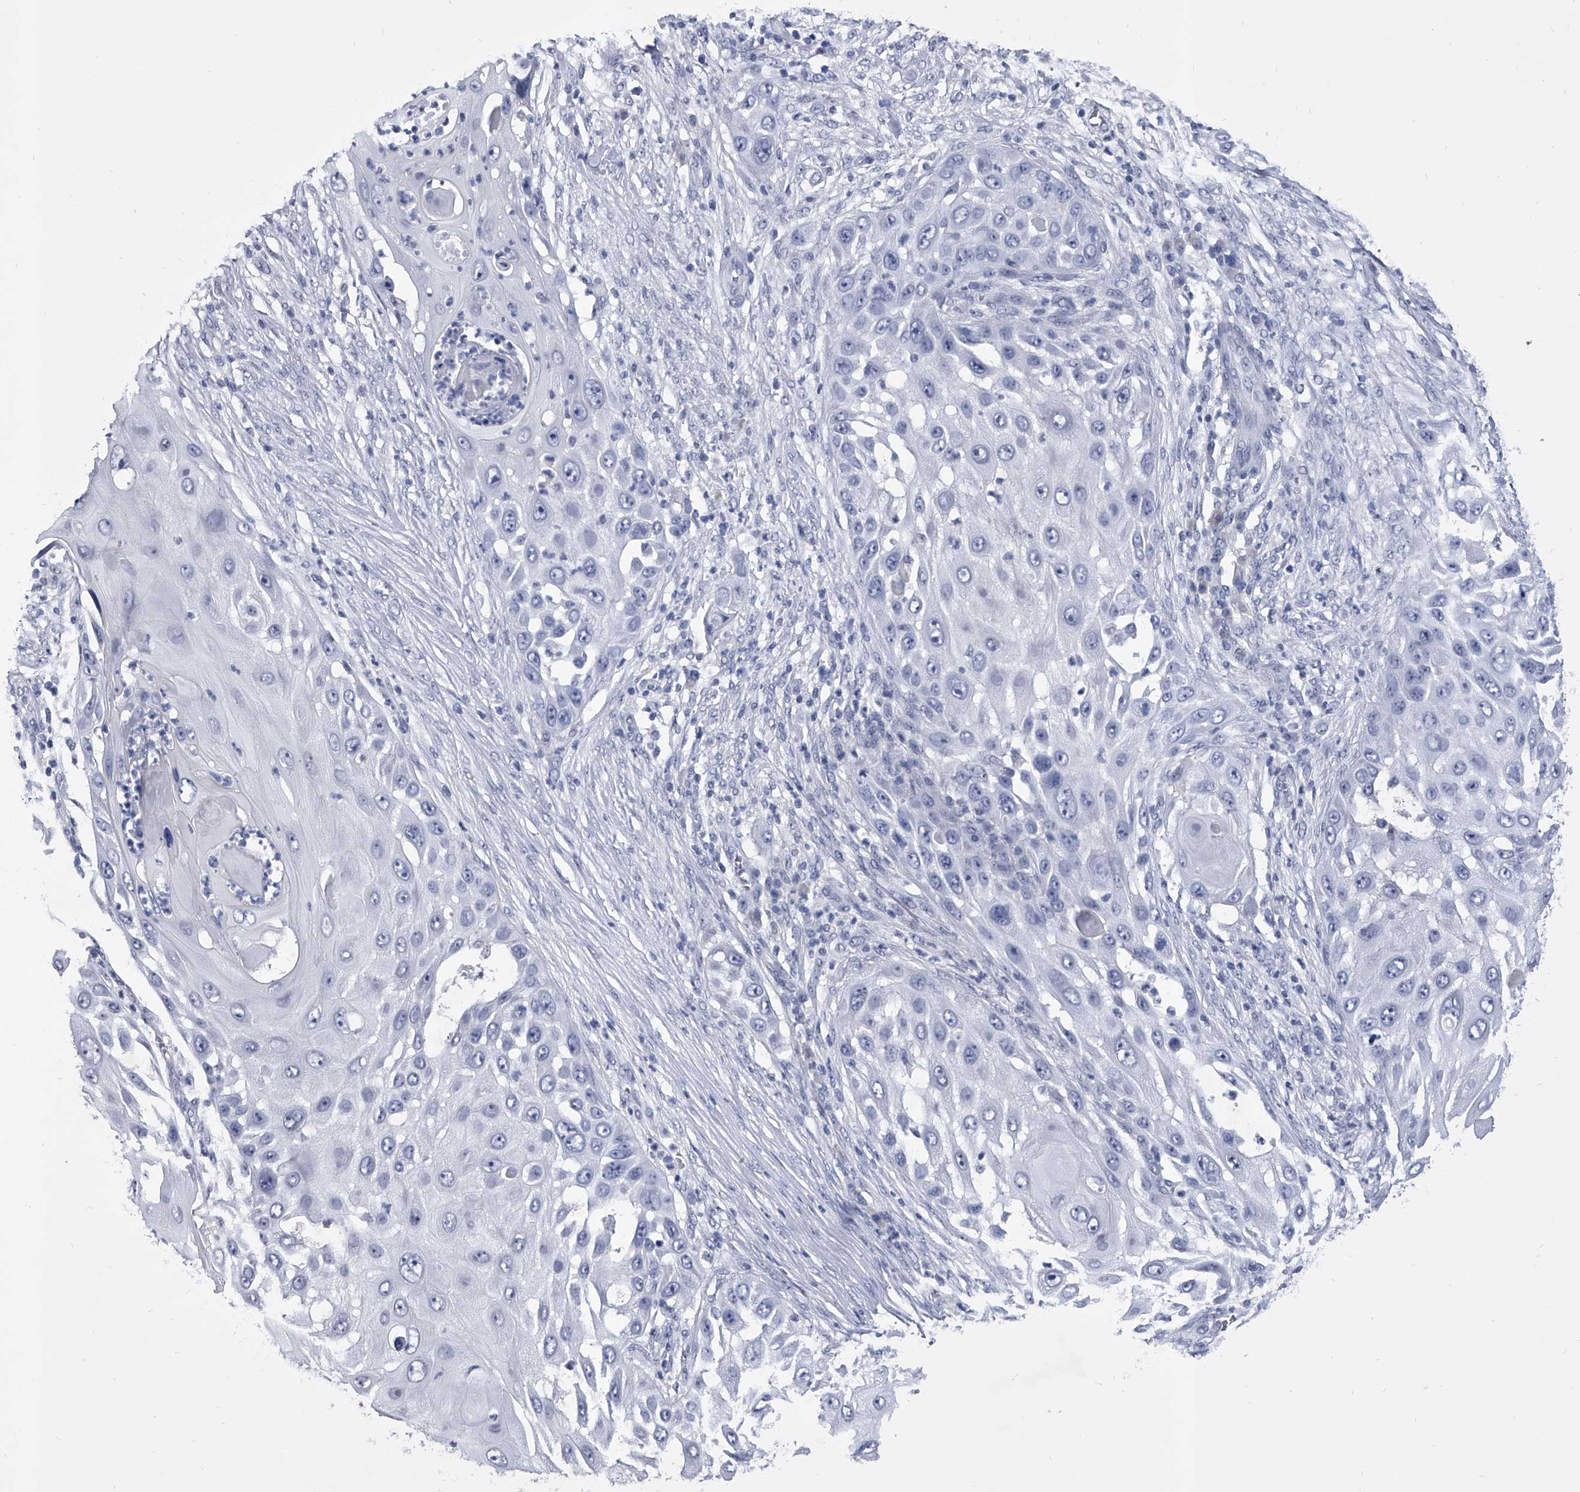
{"staining": {"intensity": "negative", "quantity": "none", "location": "none"}, "tissue": "skin cancer", "cell_type": "Tumor cells", "image_type": "cancer", "snomed": [{"axis": "morphology", "description": "Squamous cell carcinoma, NOS"}, {"axis": "topography", "description": "Skin"}], "caption": "Immunohistochemical staining of skin cancer demonstrates no significant expression in tumor cells.", "gene": "CRISP2", "patient": {"sex": "female", "age": 44}}